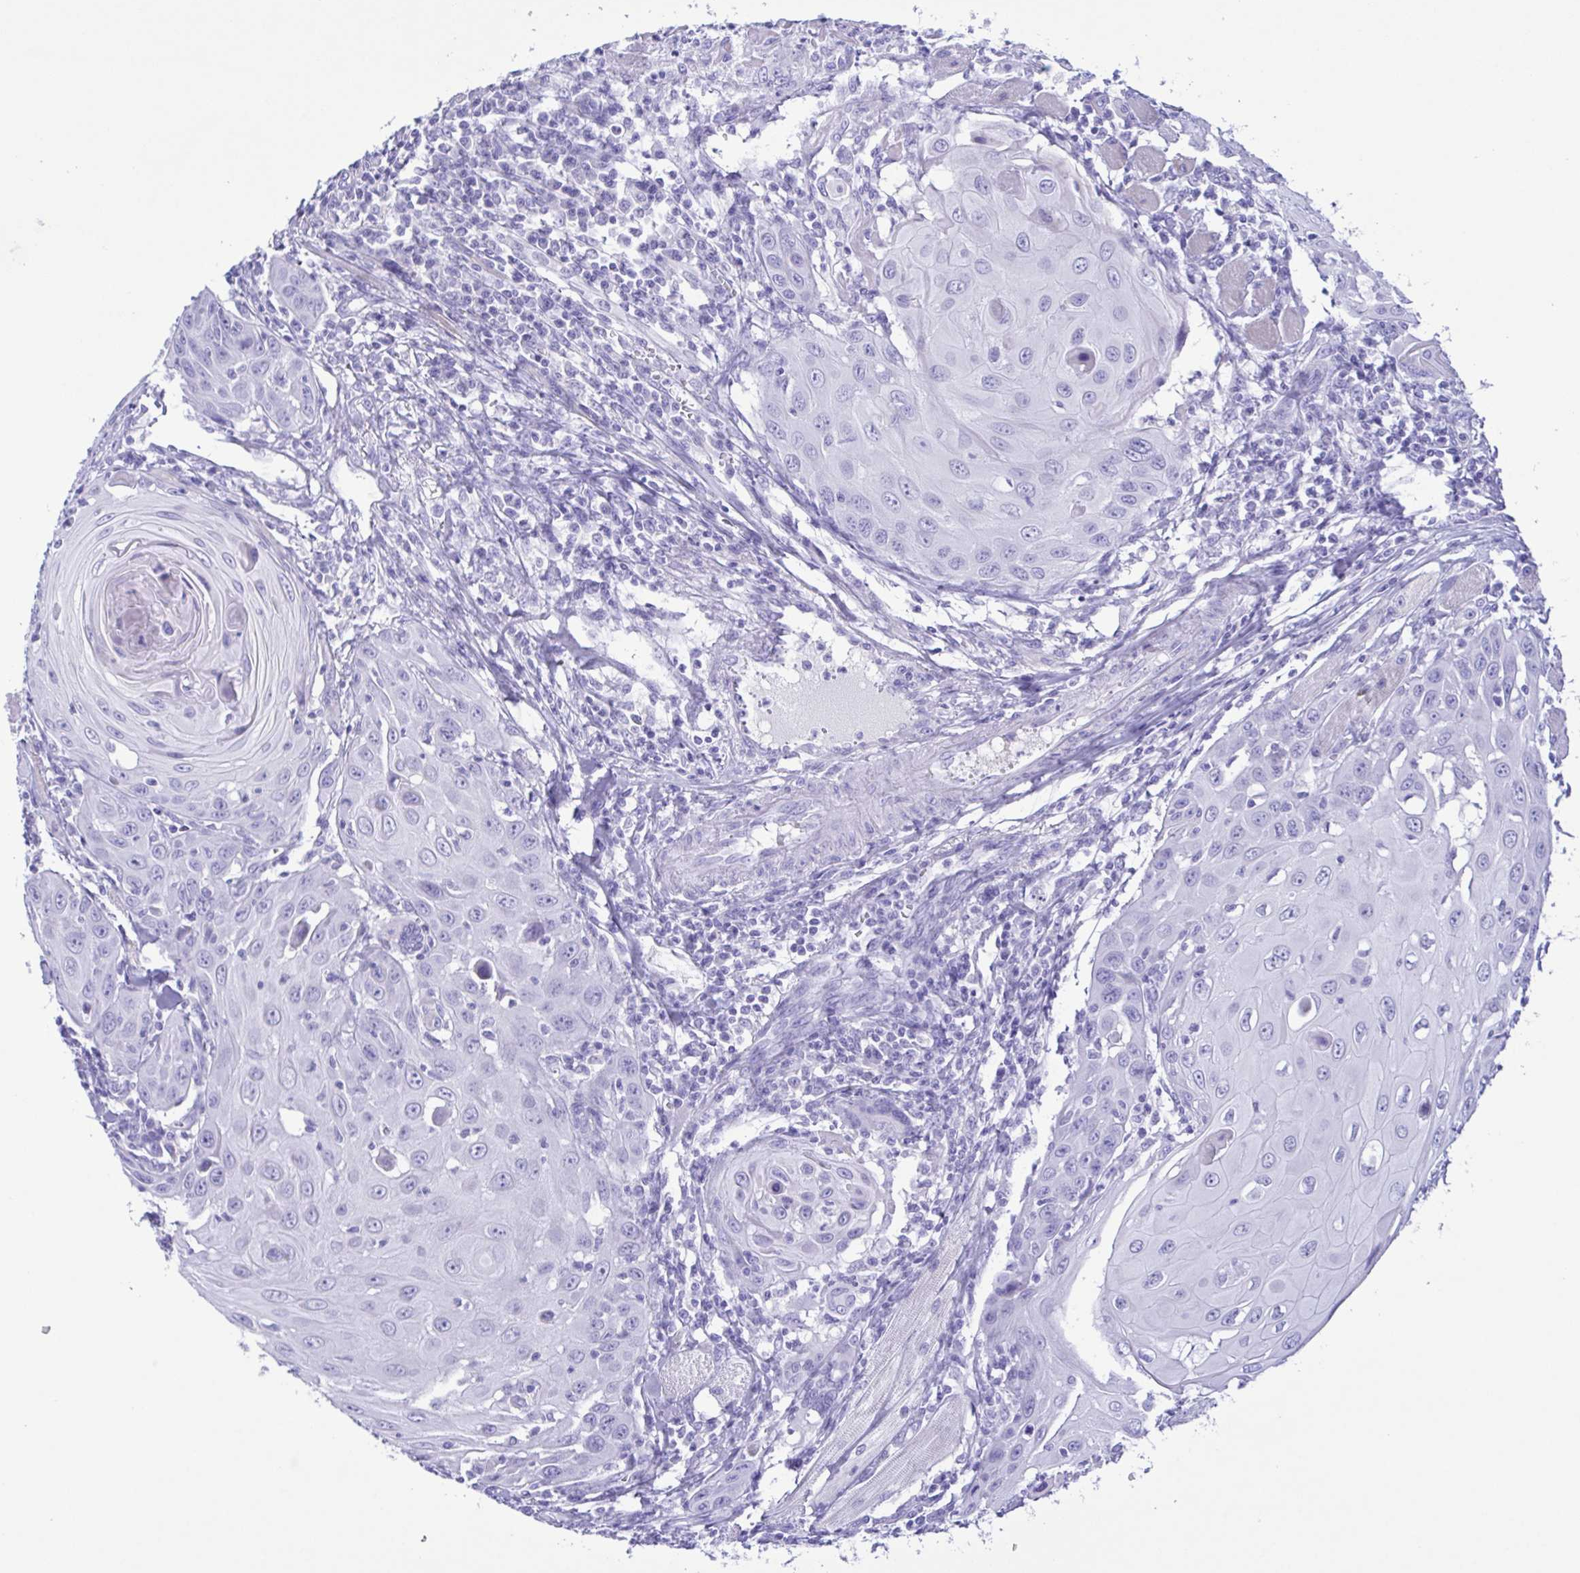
{"staining": {"intensity": "negative", "quantity": "none", "location": "none"}, "tissue": "head and neck cancer", "cell_type": "Tumor cells", "image_type": "cancer", "snomed": [{"axis": "morphology", "description": "Squamous cell carcinoma, NOS"}, {"axis": "topography", "description": "Head-Neck"}], "caption": "This is an immunohistochemistry (IHC) micrograph of squamous cell carcinoma (head and neck). There is no positivity in tumor cells.", "gene": "TSPY2", "patient": {"sex": "female", "age": 80}}